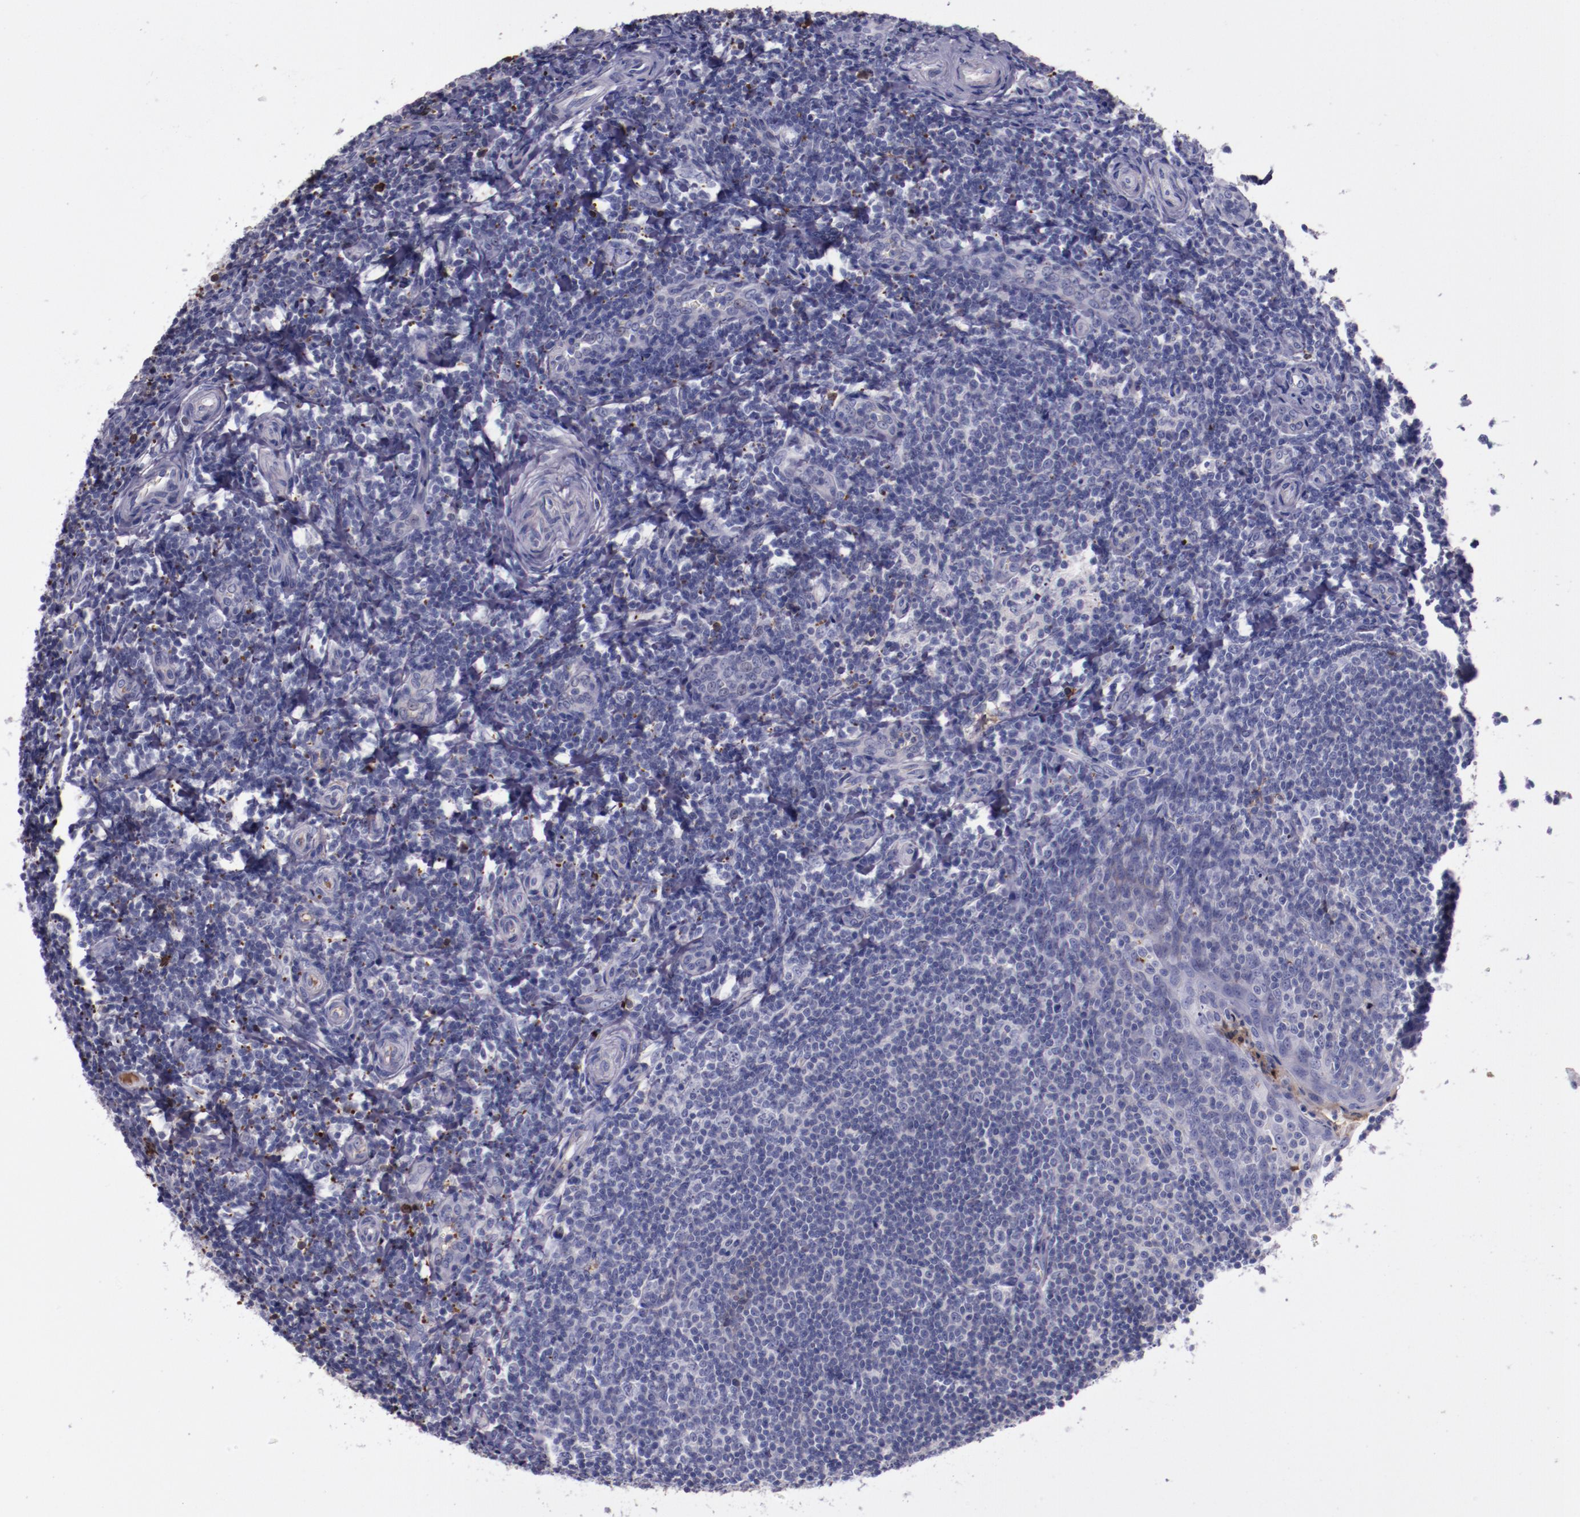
{"staining": {"intensity": "negative", "quantity": "none", "location": "none"}, "tissue": "tonsil", "cell_type": "Germinal center cells", "image_type": "normal", "snomed": [{"axis": "morphology", "description": "Normal tissue, NOS"}, {"axis": "topography", "description": "Tonsil"}], "caption": "High magnification brightfield microscopy of normal tonsil stained with DAB (3,3'-diaminobenzidine) (brown) and counterstained with hematoxylin (blue): germinal center cells show no significant staining. (Brightfield microscopy of DAB (3,3'-diaminobenzidine) immunohistochemistry (IHC) at high magnification).", "gene": "APOH", "patient": {"sex": "male", "age": 20}}